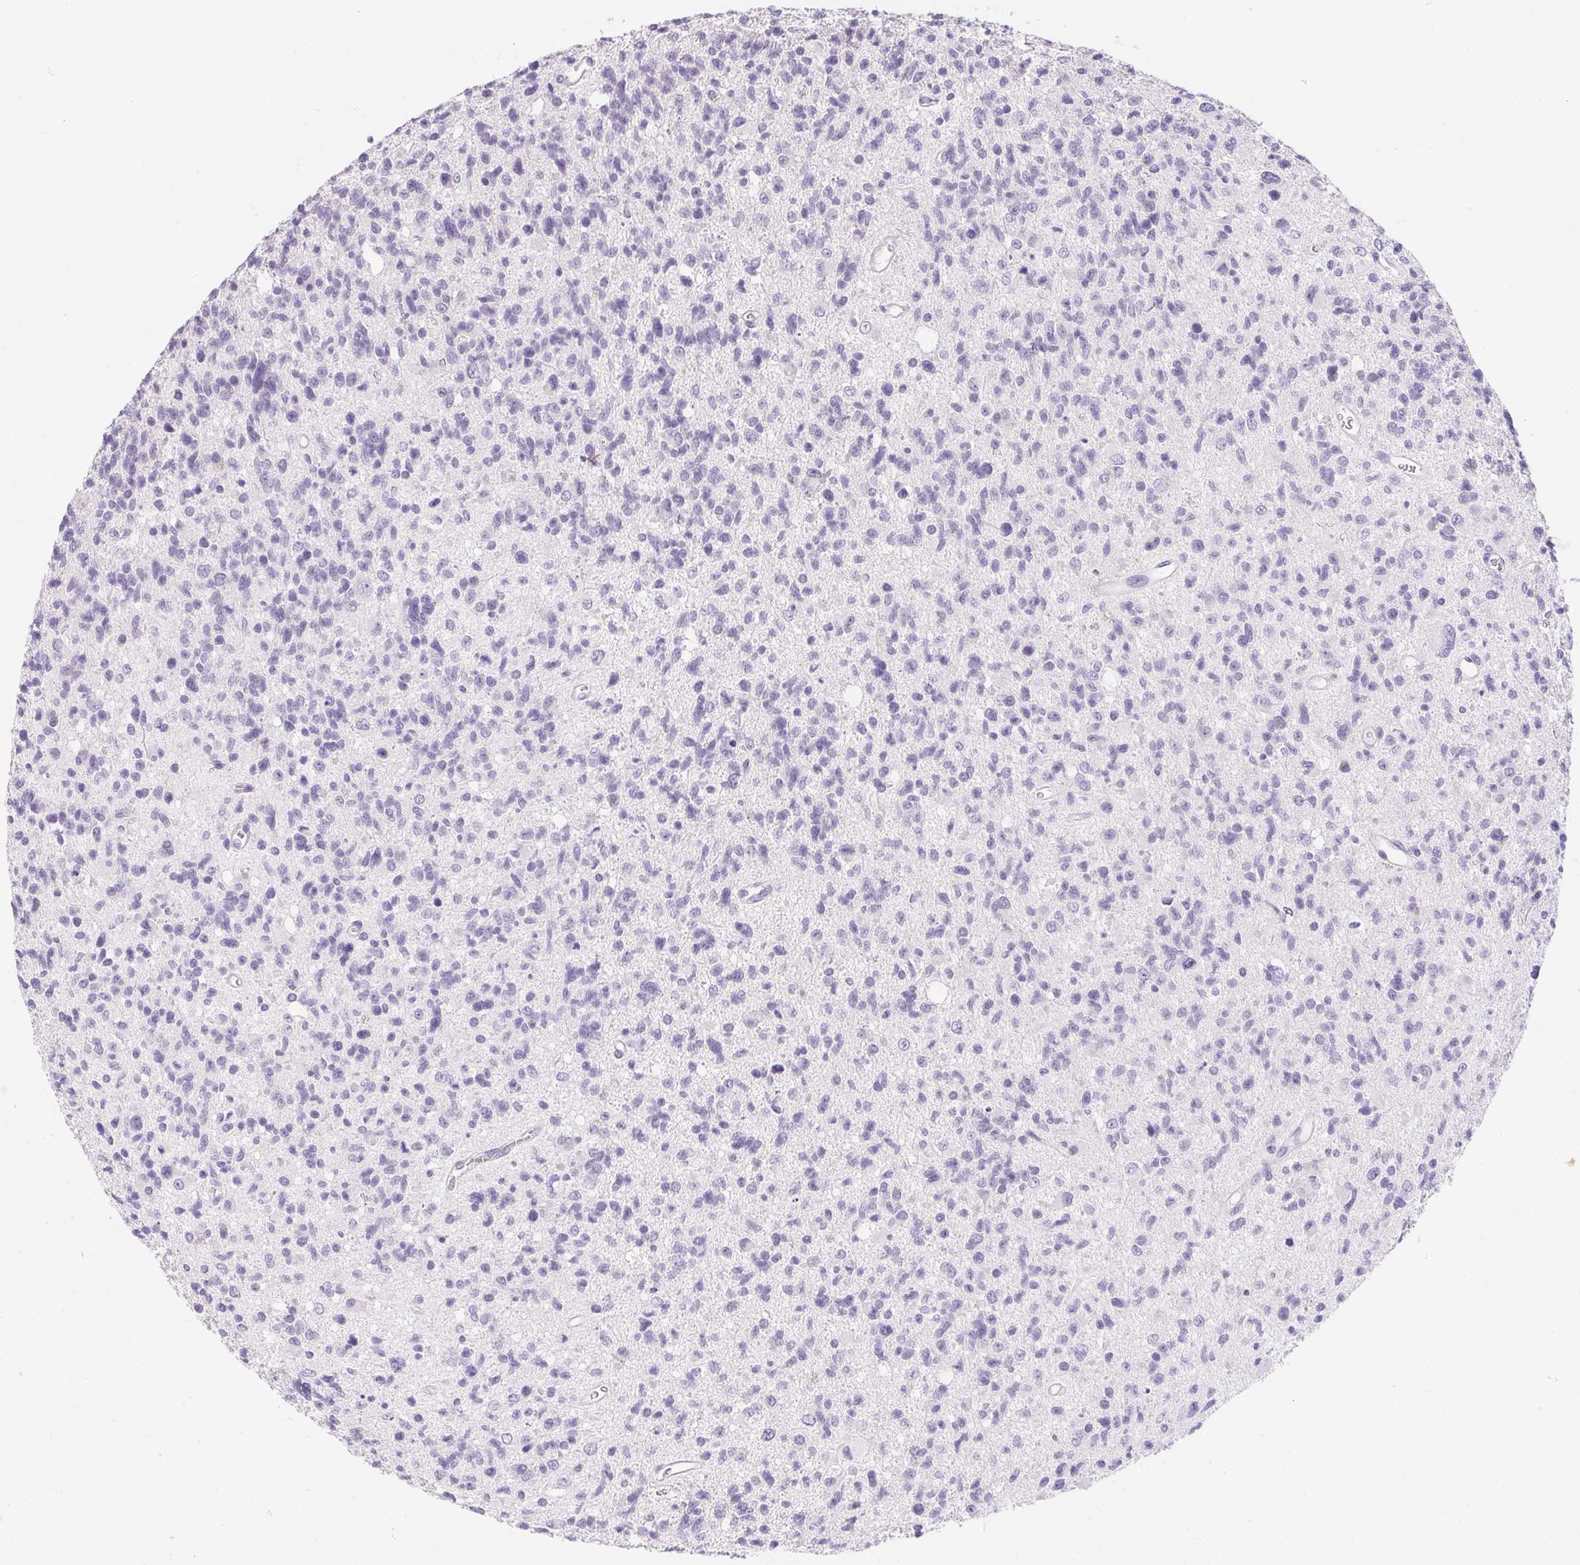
{"staining": {"intensity": "negative", "quantity": "none", "location": "none"}, "tissue": "glioma", "cell_type": "Tumor cells", "image_type": "cancer", "snomed": [{"axis": "morphology", "description": "Glioma, malignant, High grade"}, {"axis": "topography", "description": "Brain"}], "caption": "DAB (3,3'-diaminobenzidine) immunohistochemical staining of glioma demonstrates no significant expression in tumor cells. Nuclei are stained in blue.", "gene": "AQP5", "patient": {"sex": "male", "age": 29}}